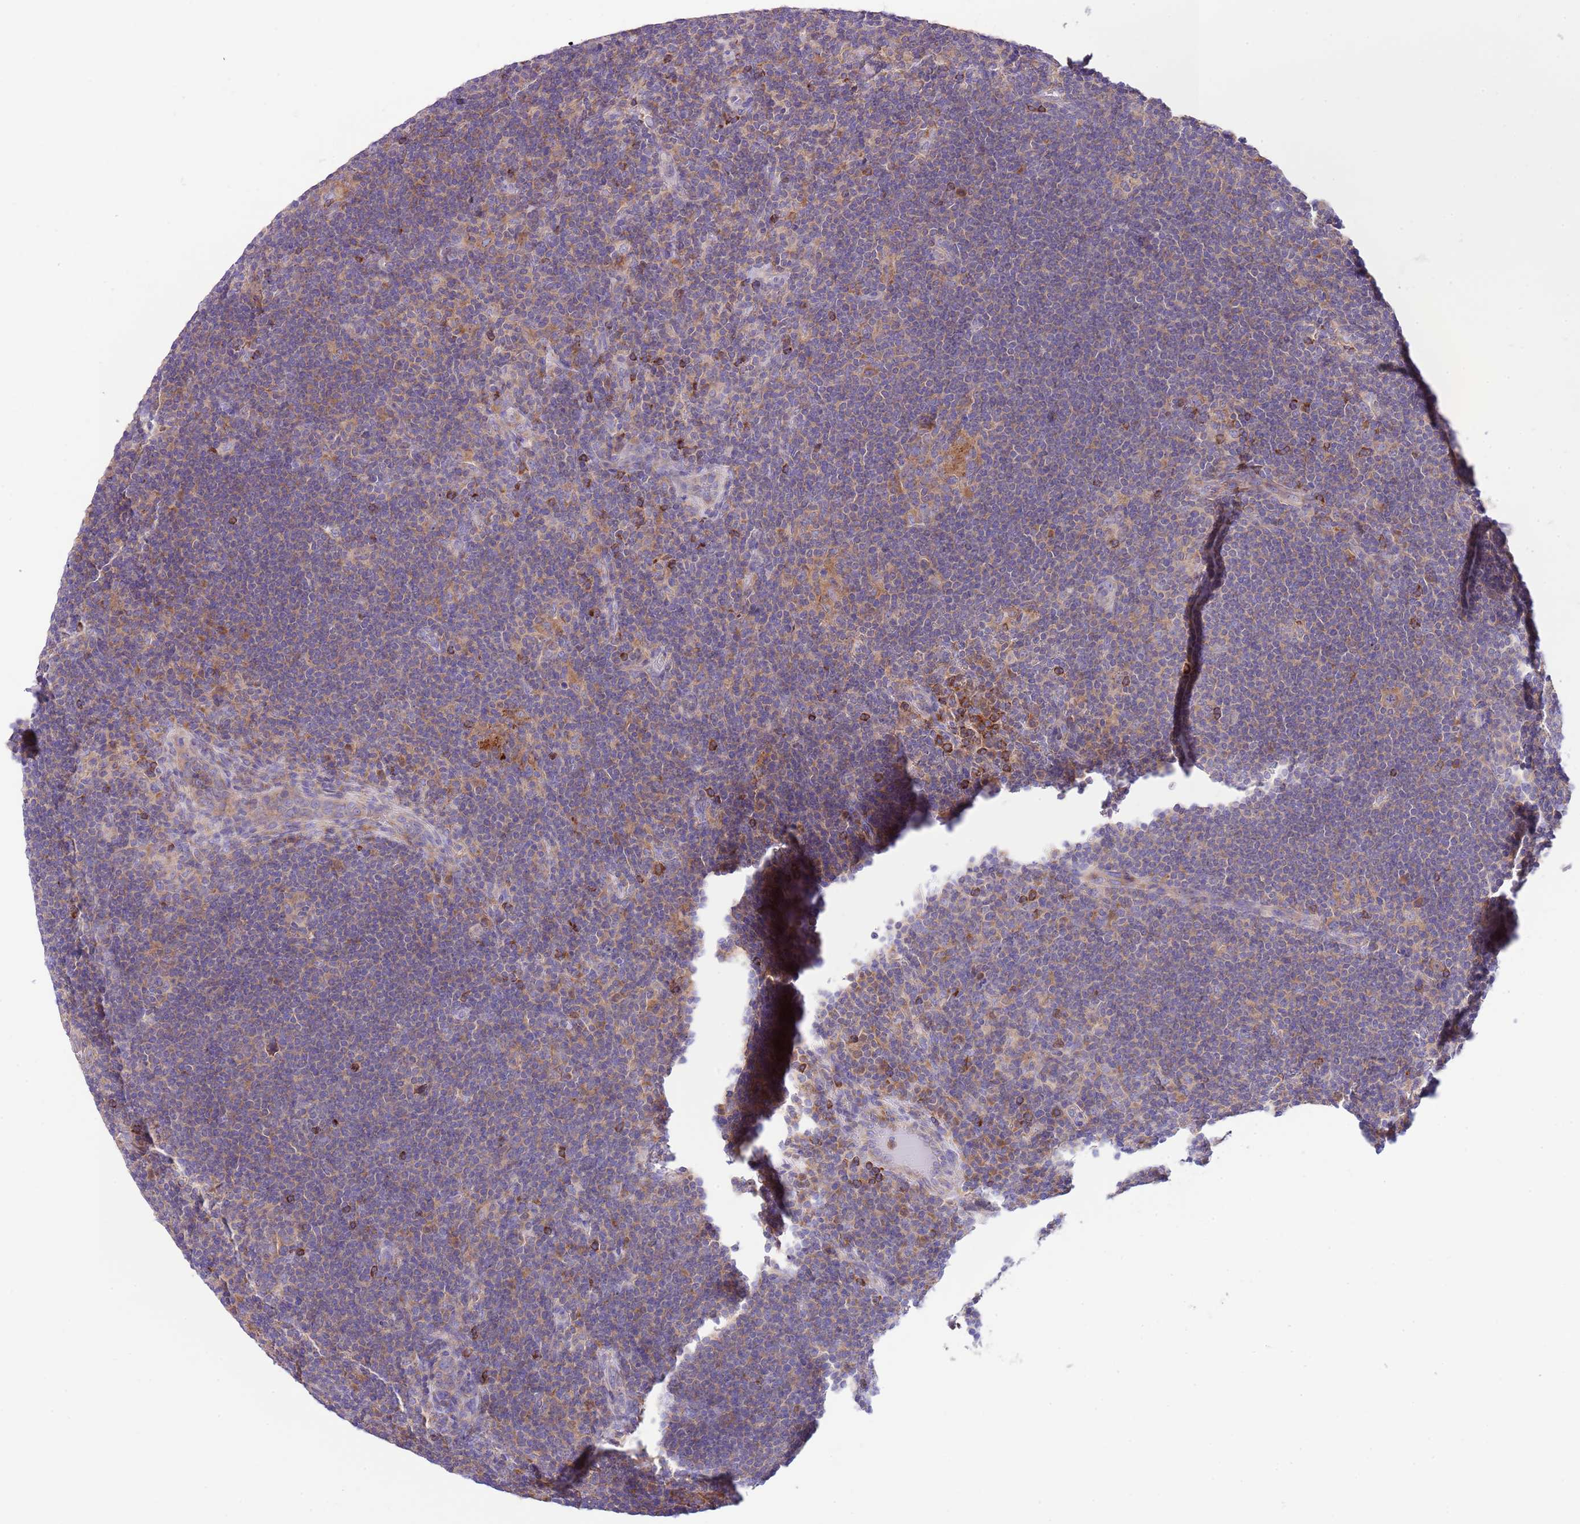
{"staining": {"intensity": "negative", "quantity": "none", "location": "none"}, "tissue": "lymphoma", "cell_type": "Tumor cells", "image_type": "cancer", "snomed": [{"axis": "morphology", "description": "Hodgkin's disease, NOS"}, {"axis": "topography", "description": "Lymph node"}], "caption": "This is an immunohistochemistry (IHC) micrograph of Hodgkin's disease. There is no positivity in tumor cells.", "gene": "RPS10", "patient": {"sex": "female", "age": 57}}